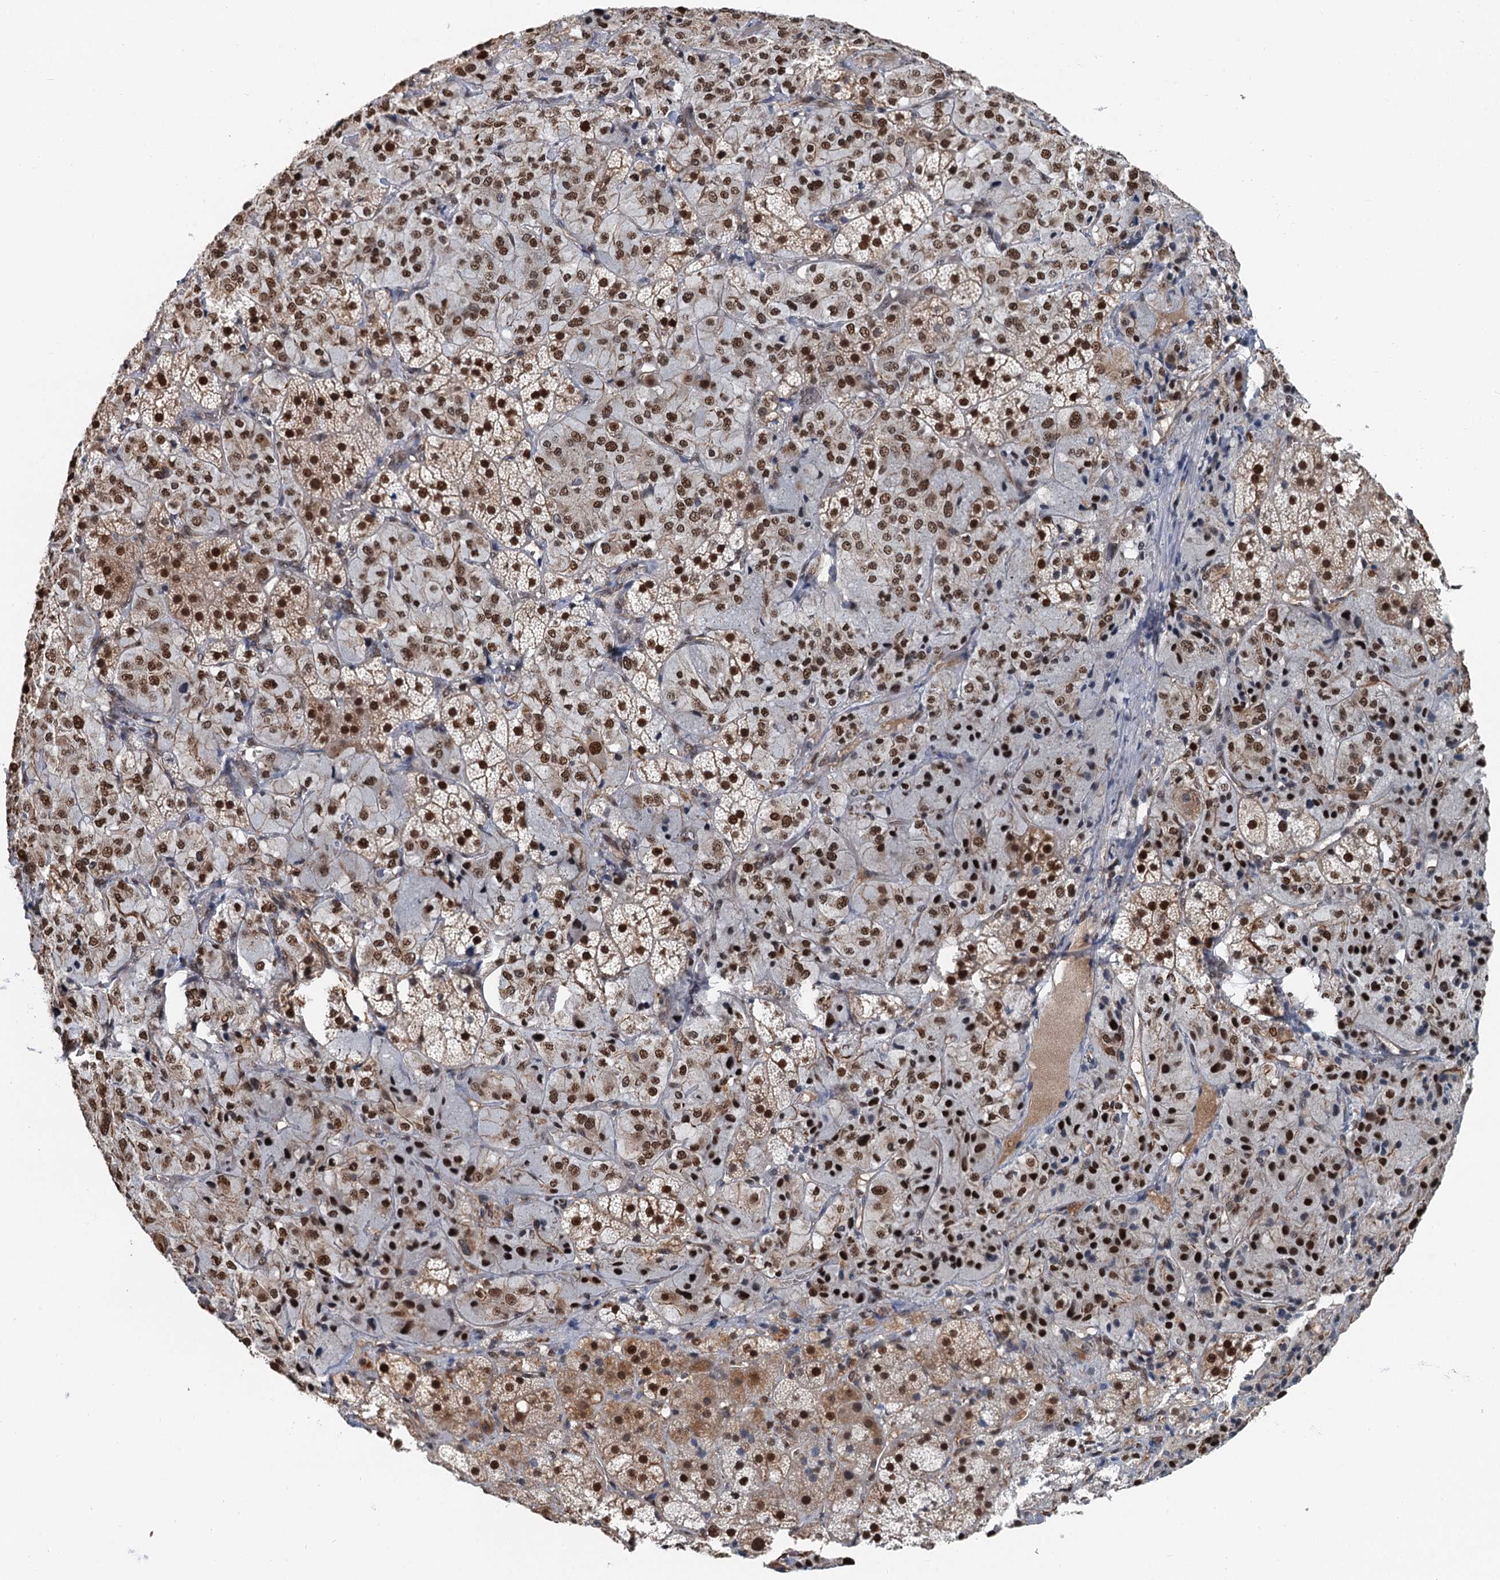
{"staining": {"intensity": "strong", "quantity": ">75%", "location": "nuclear"}, "tissue": "adrenal gland", "cell_type": "Glandular cells", "image_type": "normal", "snomed": [{"axis": "morphology", "description": "Normal tissue, NOS"}, {"axis": "topography", "description": "Adrenal gland"}], "caption": "A histopathology image of adrenal gland stained for a protein displays strong nuclear brown staining in glandular cells. (Stains: DAB in brown, nuclei in blue, Microscopy: brightfield microscopy at high magnification).", "gene": "CFDP1", "patient": {"sex": "female", "age": 44}}